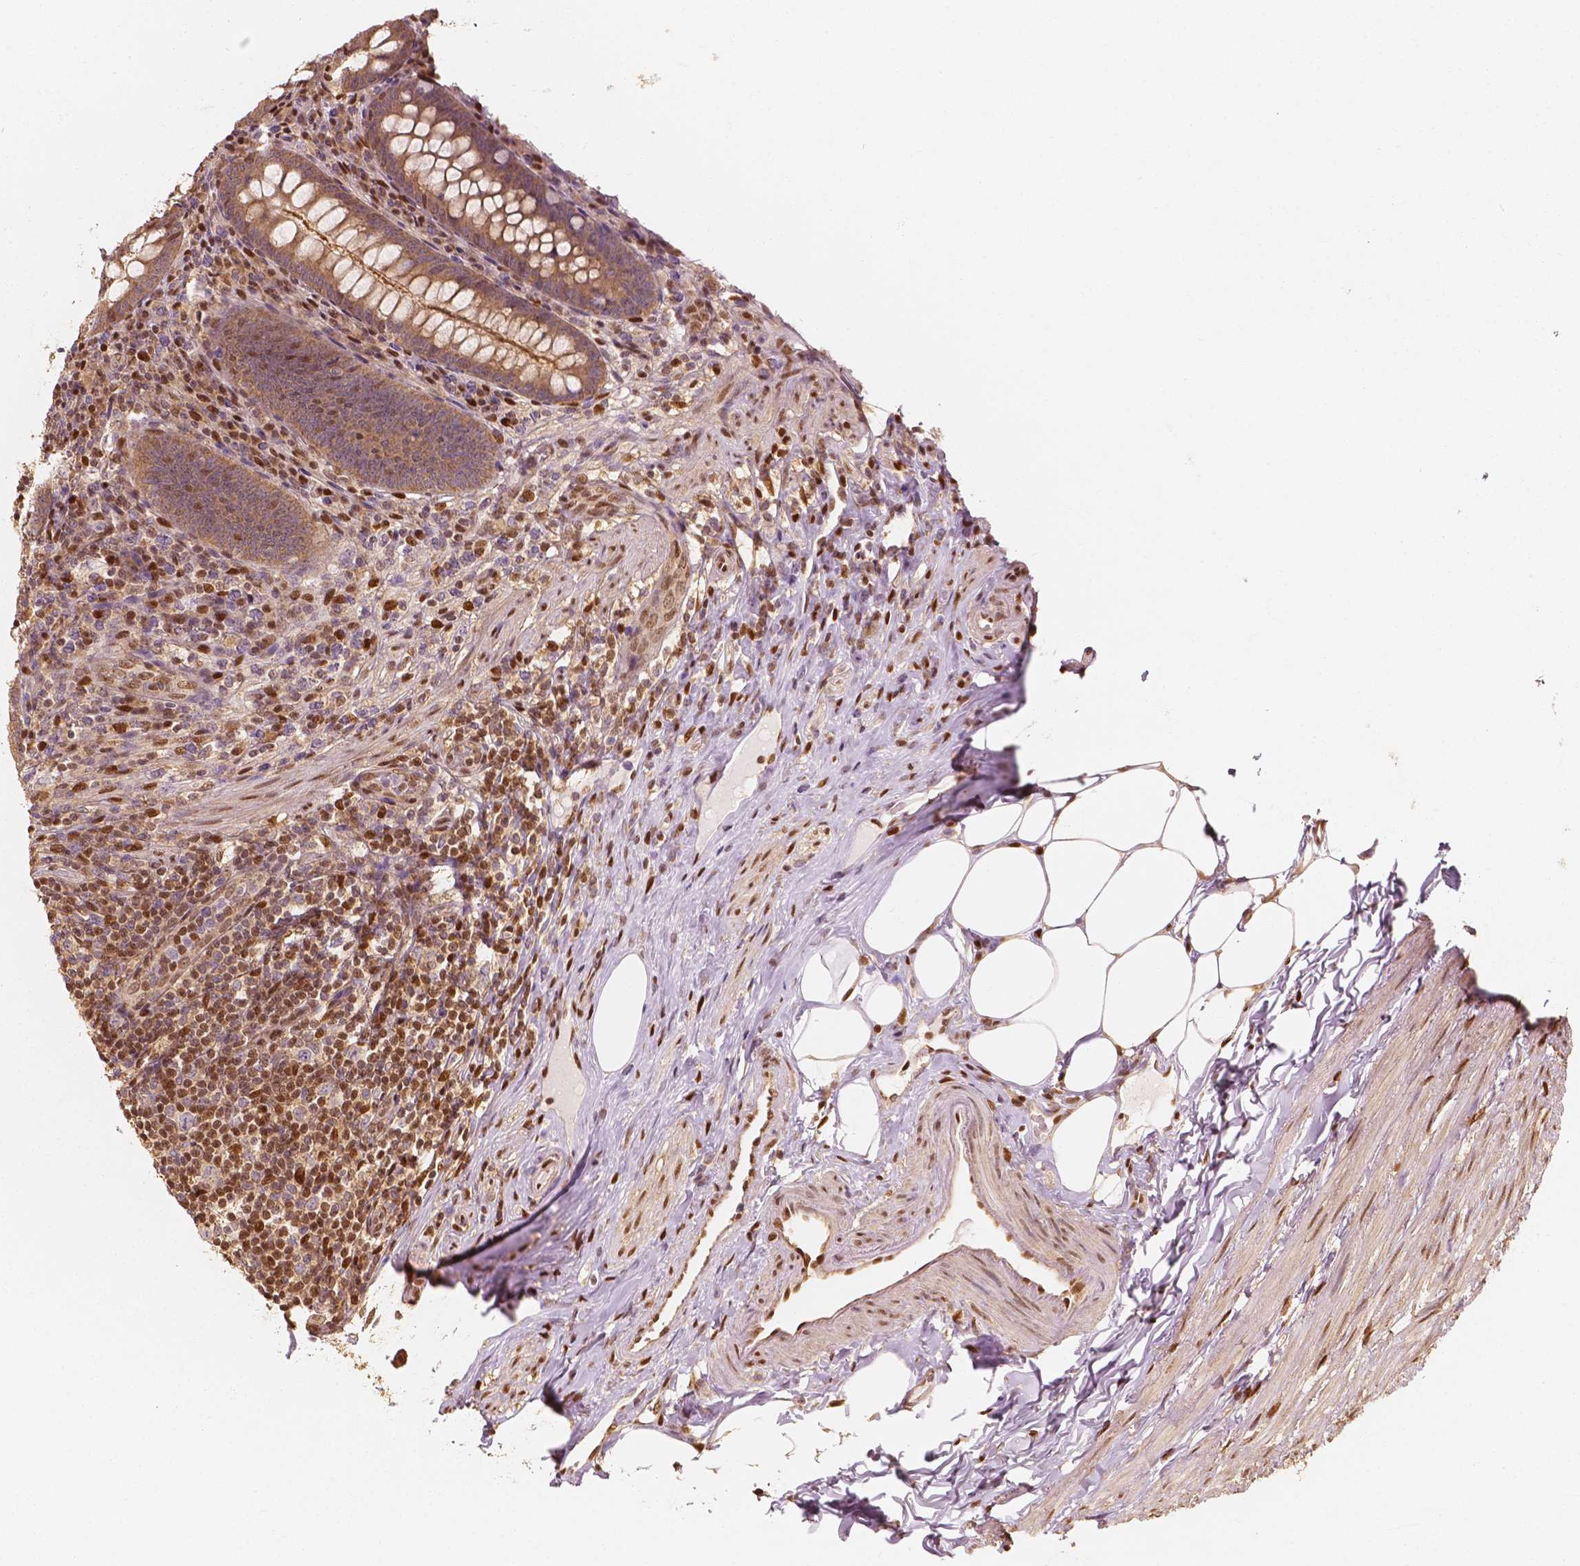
{"staining": {"intensity": "moderate", "quantity": "25%-75%", "location": "cytoplasmic/membranous,nuclear"}, "tissue": "appendix", "cell_type": "Glandular cells", "image_type": "normal", "snomed": [{"axis": "morphology", "description": "Normal tissue, NOS"}, {"axis": "topography", "description": "Appendix"}], "caption": "High-magnification brightfield microscopy of normal appendix stained with DAB (3,3'-diaminobenzidine) (brown) and counterstained with hematoxylin (blue). glandular cells exhibit moderate cytoplasmic/membranous,nuclear staining is appreciated in about25%-75% of cells. The protein is stained brown, and the nuclei are stained in blue (DAB IHC with brightfield microscopy, high magnification).", "gene": "TBC1D17", "patient": {"sex": "male", "age": 47}}